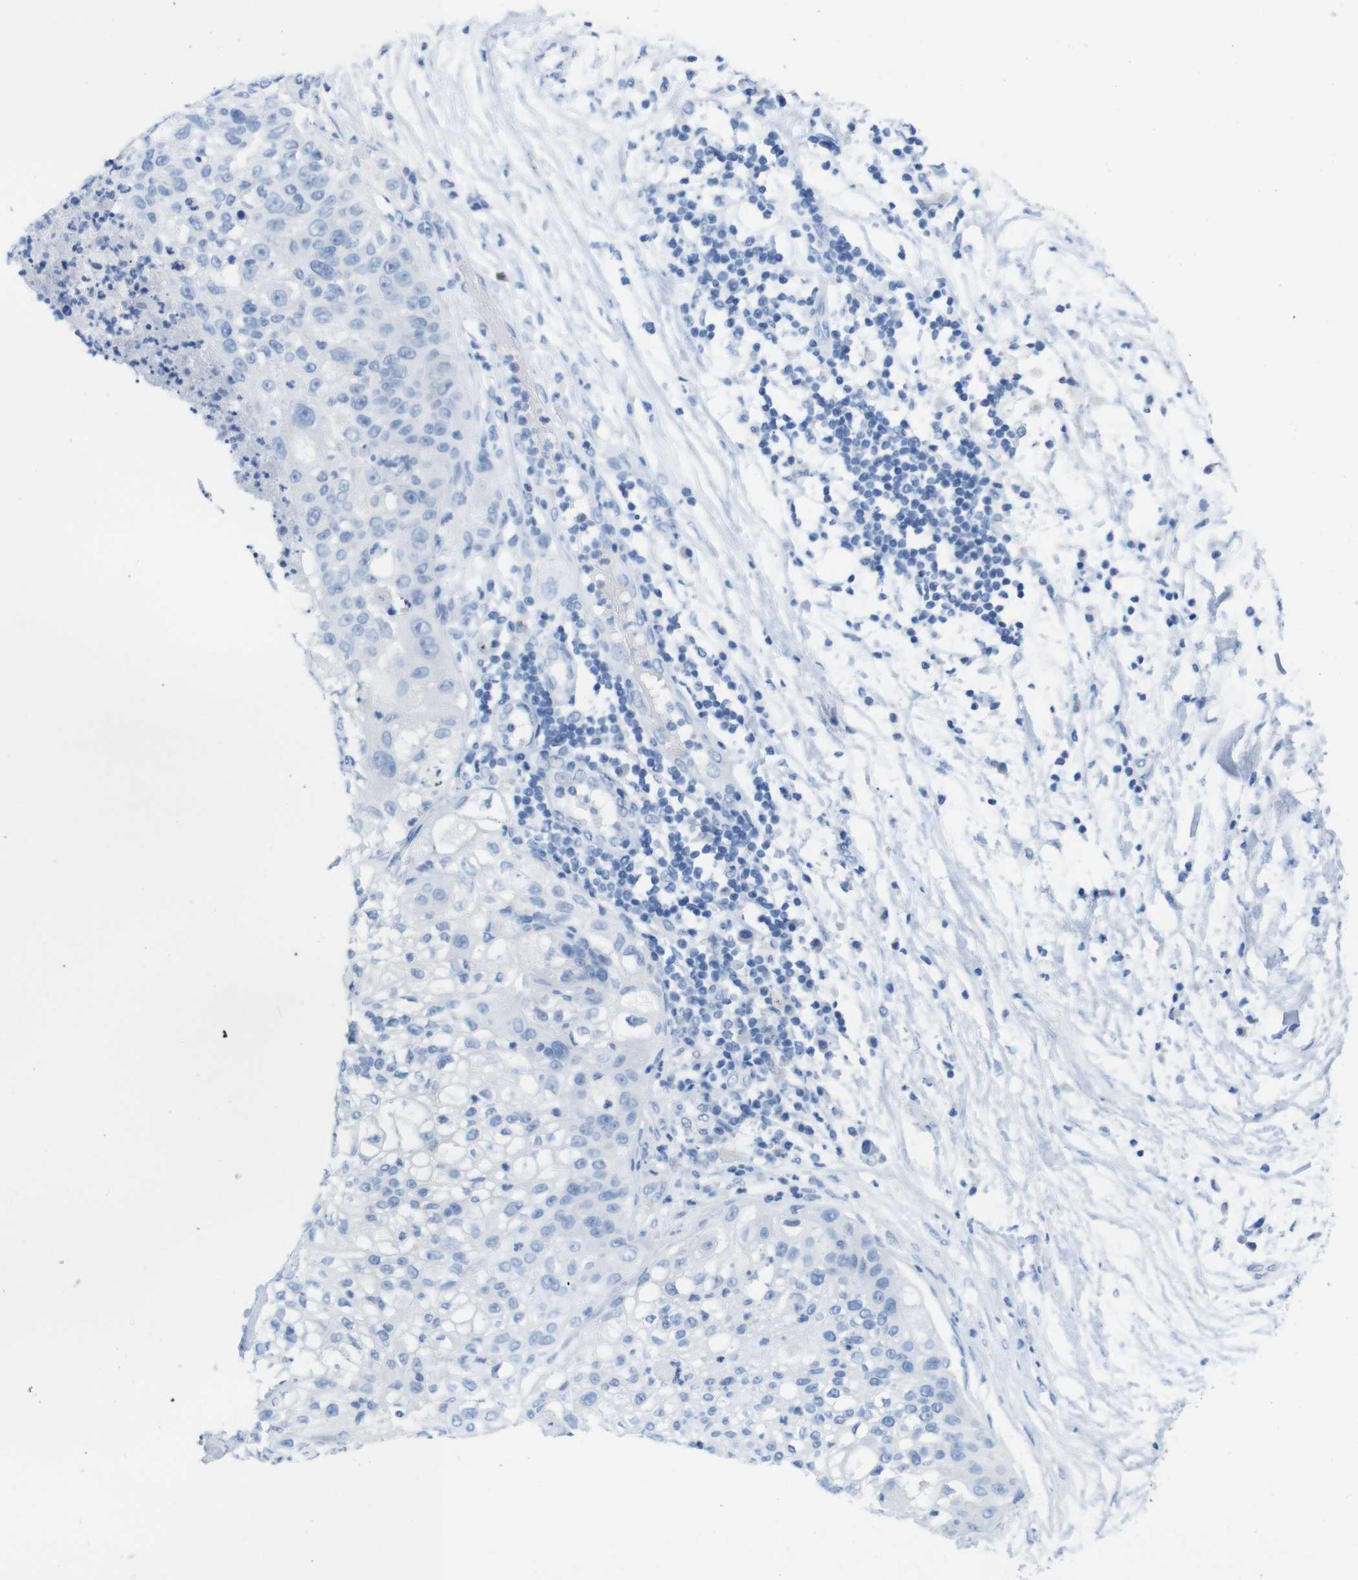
{"staining": {"intensity": "negative", "quantity": "none", "location": "none"}, "tissue": "lung cancer", "cell_type": "Tumor cells", "image_type": "cancer", "snomed": [{"axis": "morphology", "description": "Inflammation, NOS"}, {"axis": "morphology", "description": "Squamous cell carcinoma, NOS"}, {"axis": "topography", "description": "Lymph node"}, {"axis": "topography", "description": "Soft tissue"}, {"axis": "topography", "description": "Lung"}], "caption": "DAB immunohistochemical staining of squamous cell carcinoma (lung) reveals no significant staining in tumor cells. (DAB (3,3'-diaminobenzidine) IHC with hematoxylin counter stain).", "gene": "LAG3", "patient": {"sex": "male", "age": 66}}